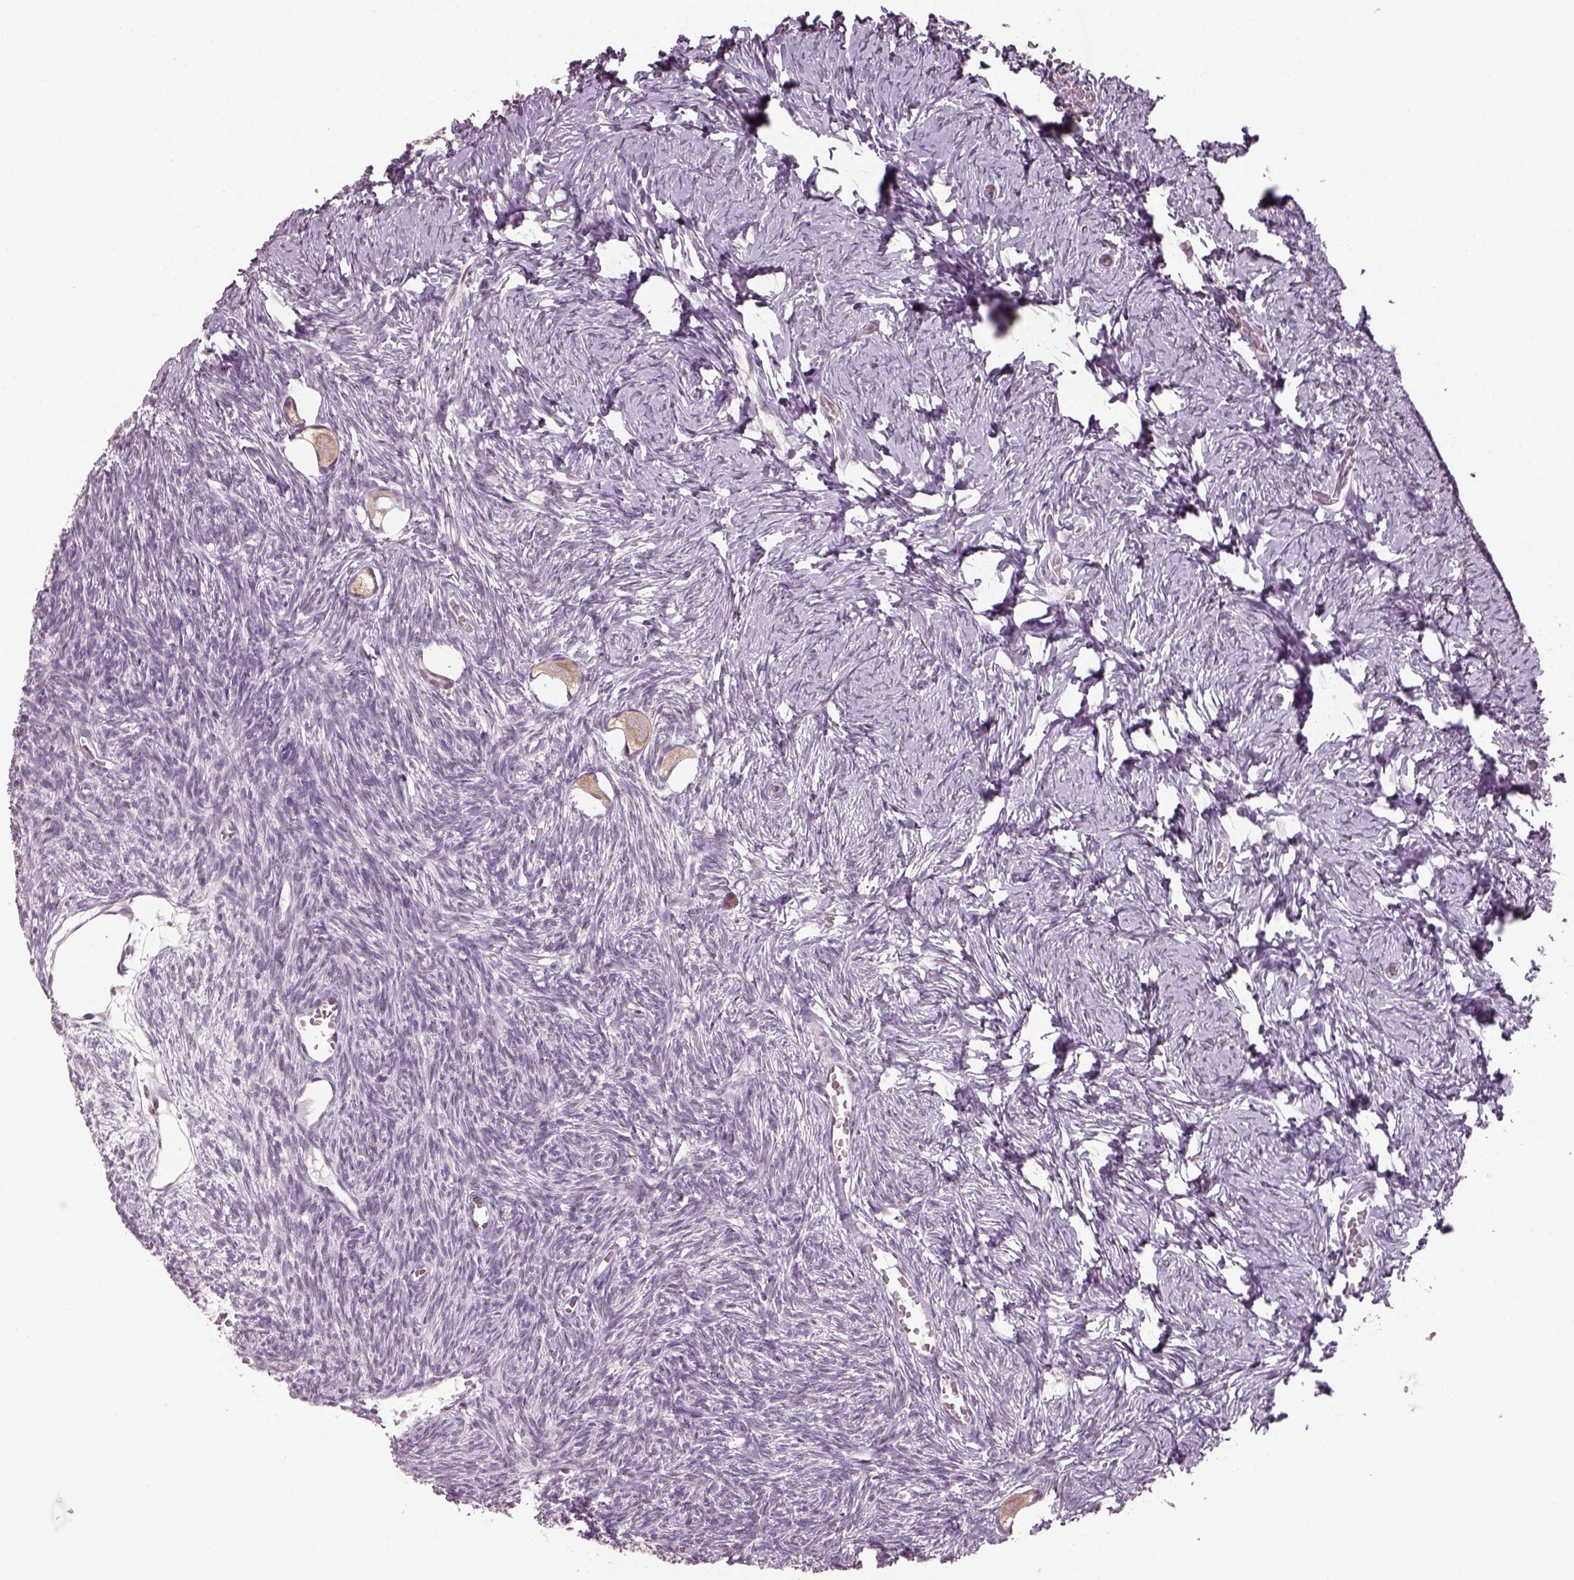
{"staining": {"intensity": "weak", "quantity": ">75%", "location": "cytoplasmic/membranous"}, "tissue": "ovary", "cell_type": "Follicle cells", "image_type": "normal", "snomed": [{"axis": "morphology", "description": "Normal tissue, NOS"}, {"axis": "topography", "description": "Ovary"}], "caption": "Ovary was stained to show a protein in brown. There is low levels of weak cytoplasmic/membranous expression in about >75% of follicle cells. (brown staining indicates protein expression, while blue staining denotes nuclei).", "gene": "NAT8B", "patient": {"sex": "female", "age": 27}}